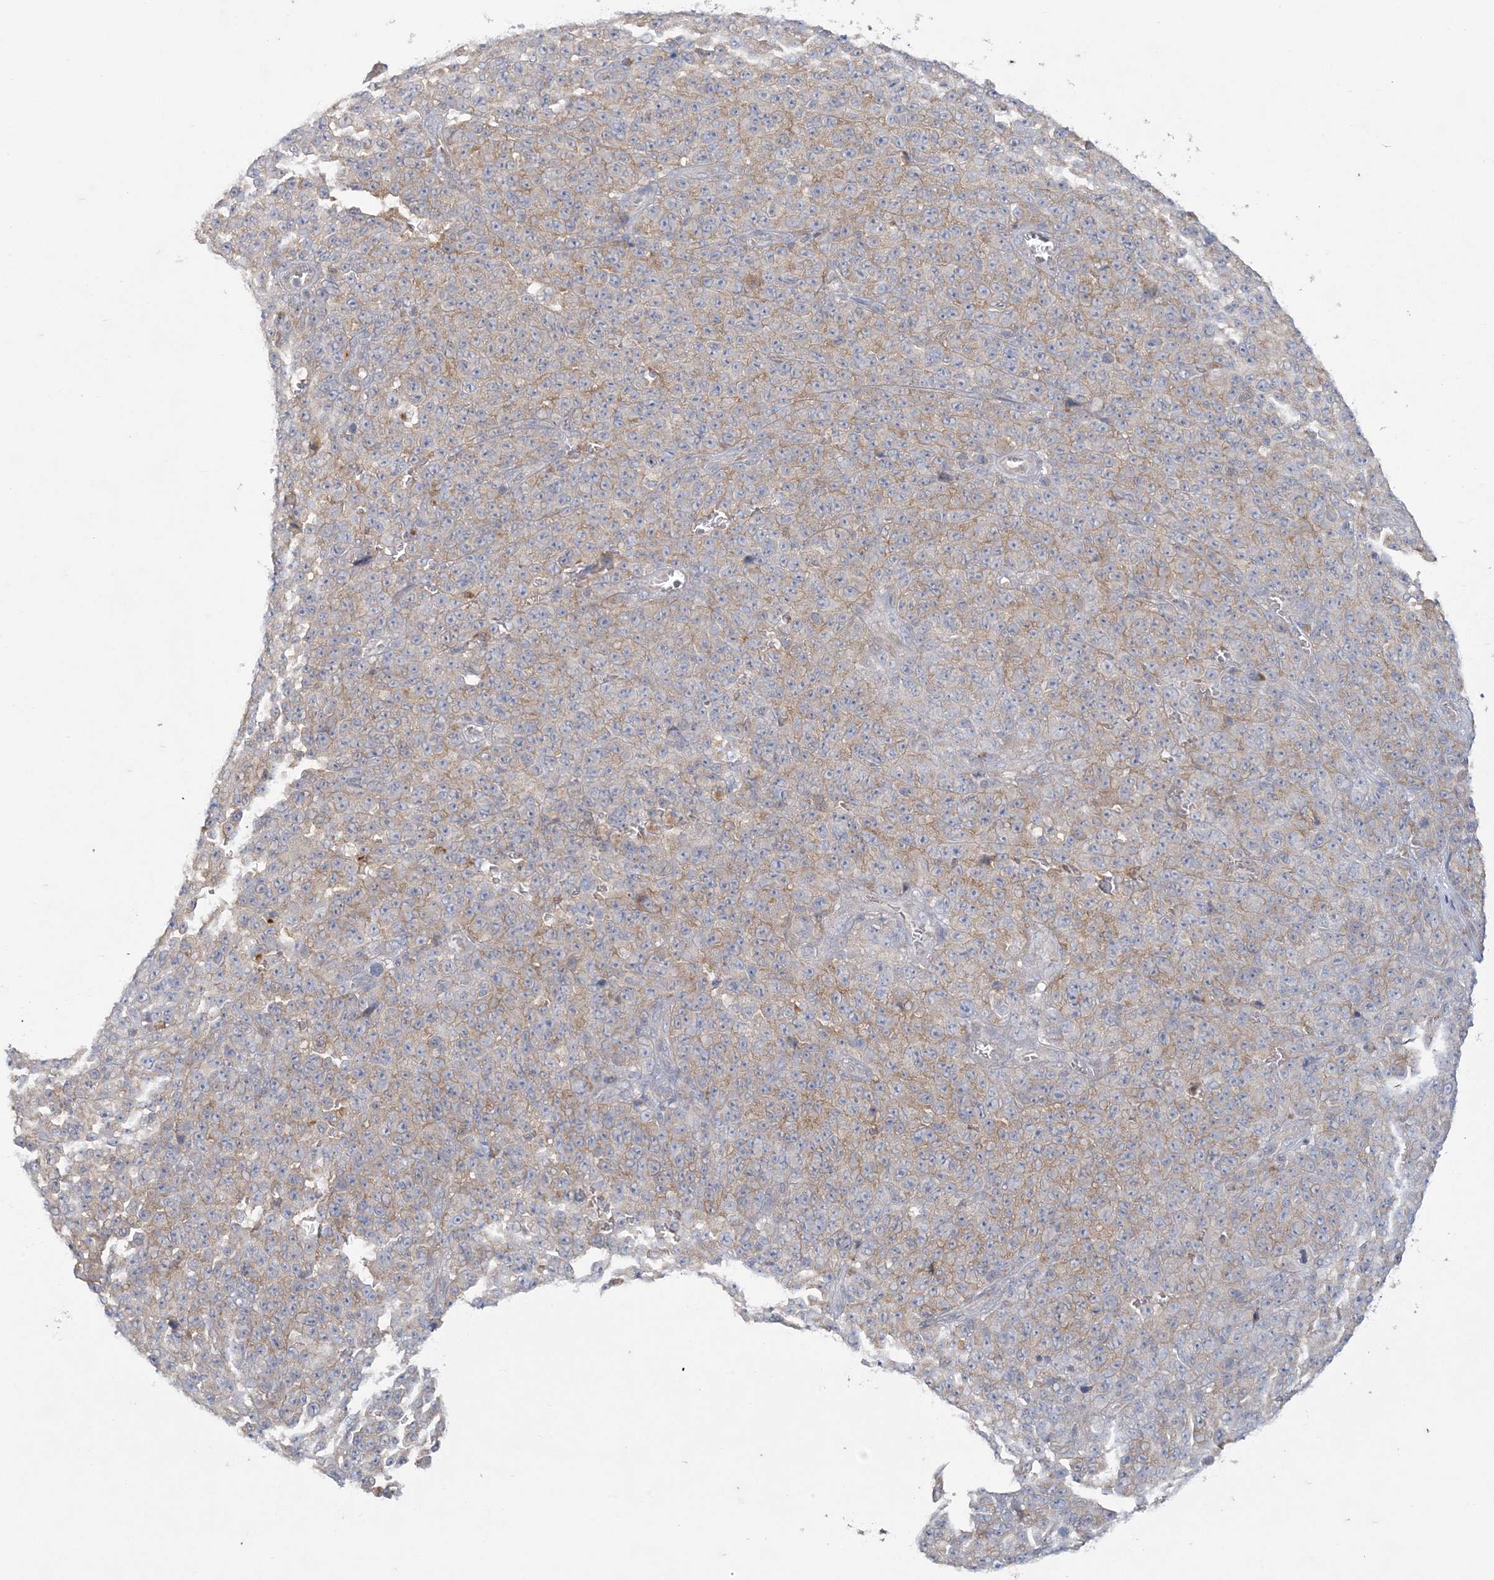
{"staining": {"intensity": "weak", "quantity": "<25%", "location": "cytoplasmic/membranous"}, "tissue": "melanoma", "cell_type": "Tumor cells", "image_type": "cancer", "snomed": [{"axis": "morphology", "description": "Malignant melanoma, NOS"}, {"axis": "topography", "description": "Skin"}], "caption": "This is an immunohistochemistry (IHC) histopathology image of malignant melanoma. There is no staining in tumor cells.", "gene": "KIF3A", "patient": {"sex": "female", "age": 82}}